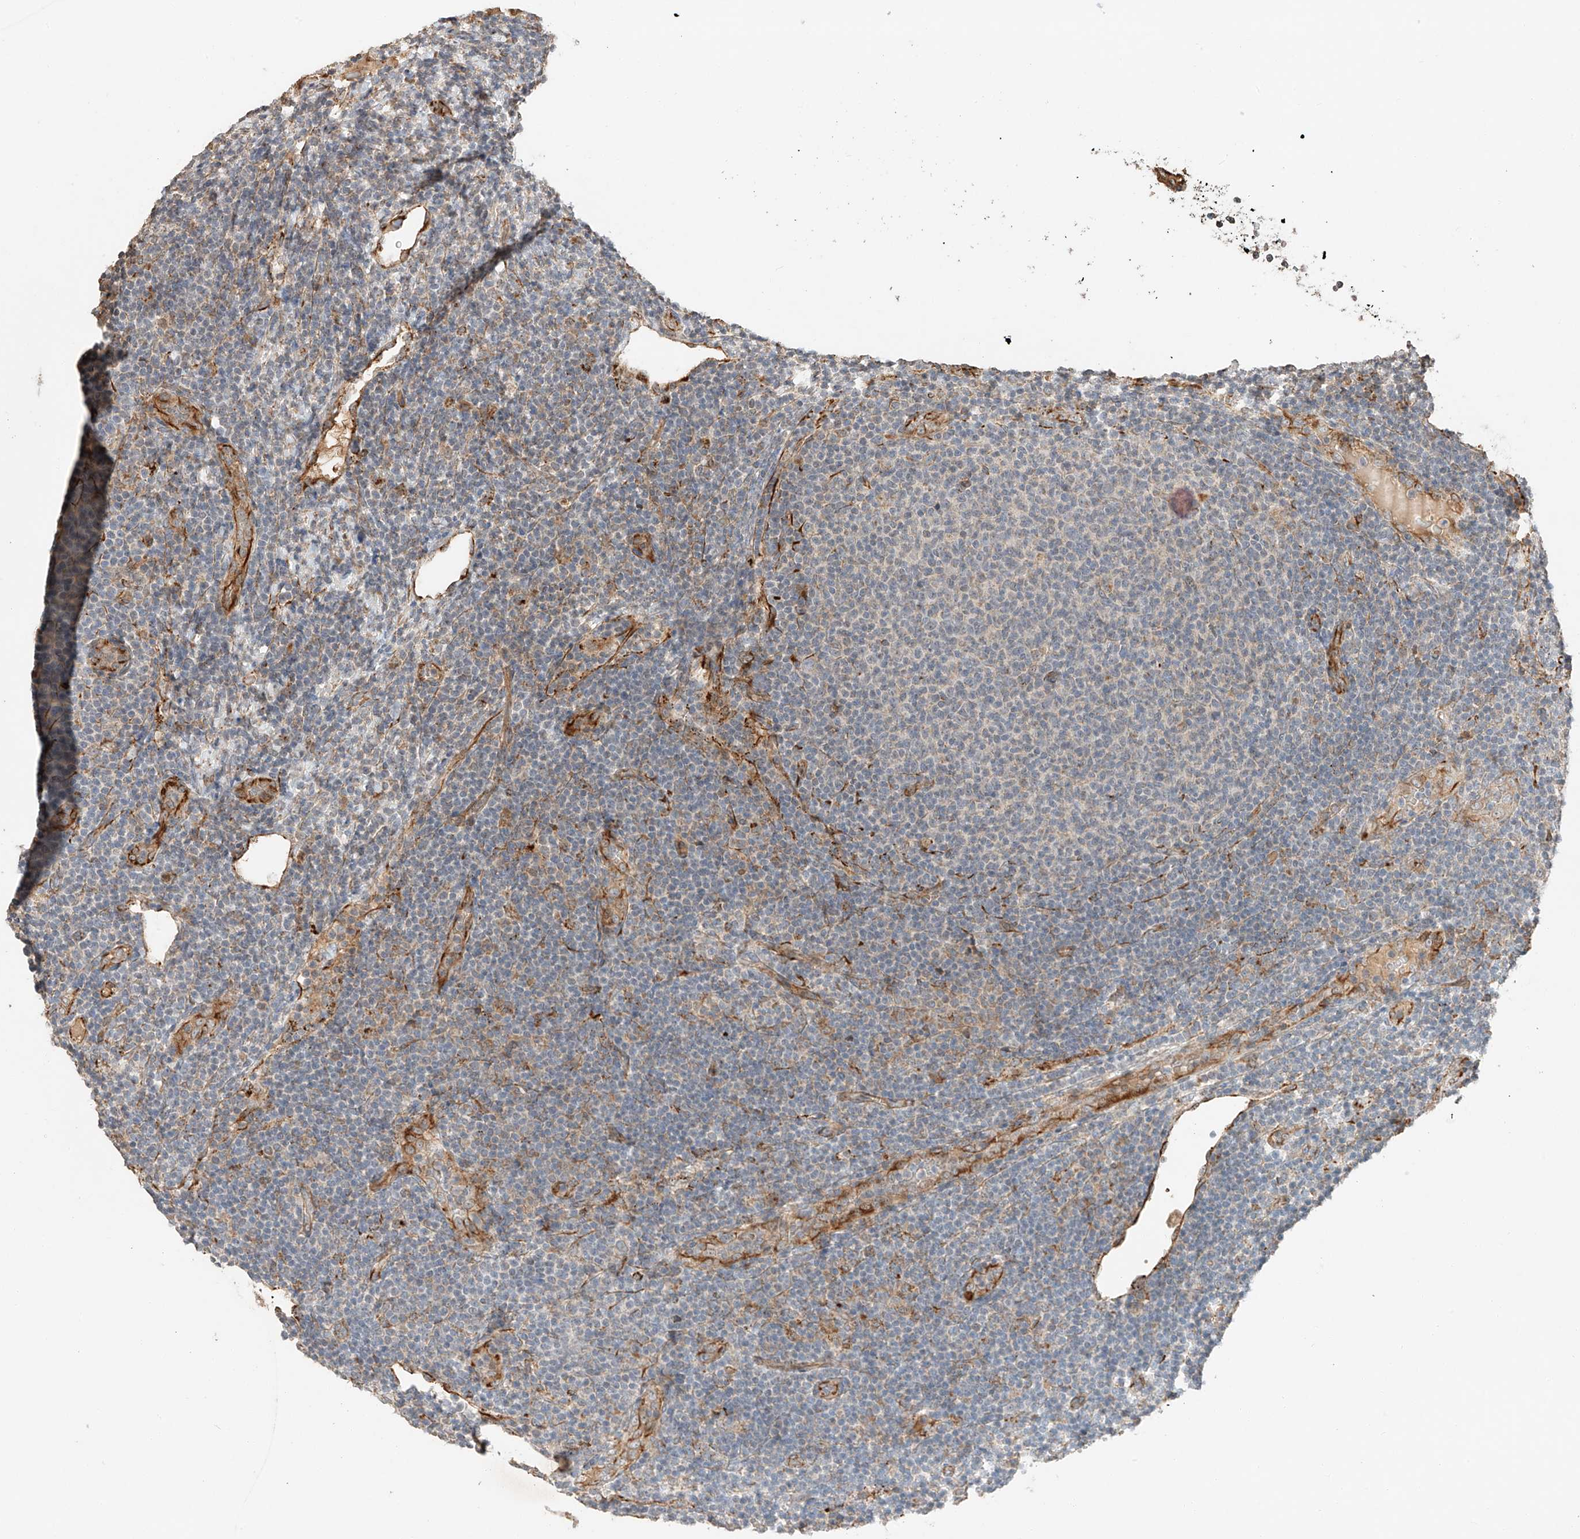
{"staining": {"intensity": "negative", "quantity": "none", "location": "none"}, "tissue": "lymphoma", "cell_type": "Tumor cells", "image_type": "cancer", "snomed": [{"axis": "morphology", "description": "Malignant lymphoma, non-Hodgkin's type, Low grade"}, {"axis": "topography", "description": "Lymph node"}], "caption": "Tumor cells show no significant protein staining in lymphoma.", "gene": "SUSD6", "patient": {"sex": "male", "age": 66}}